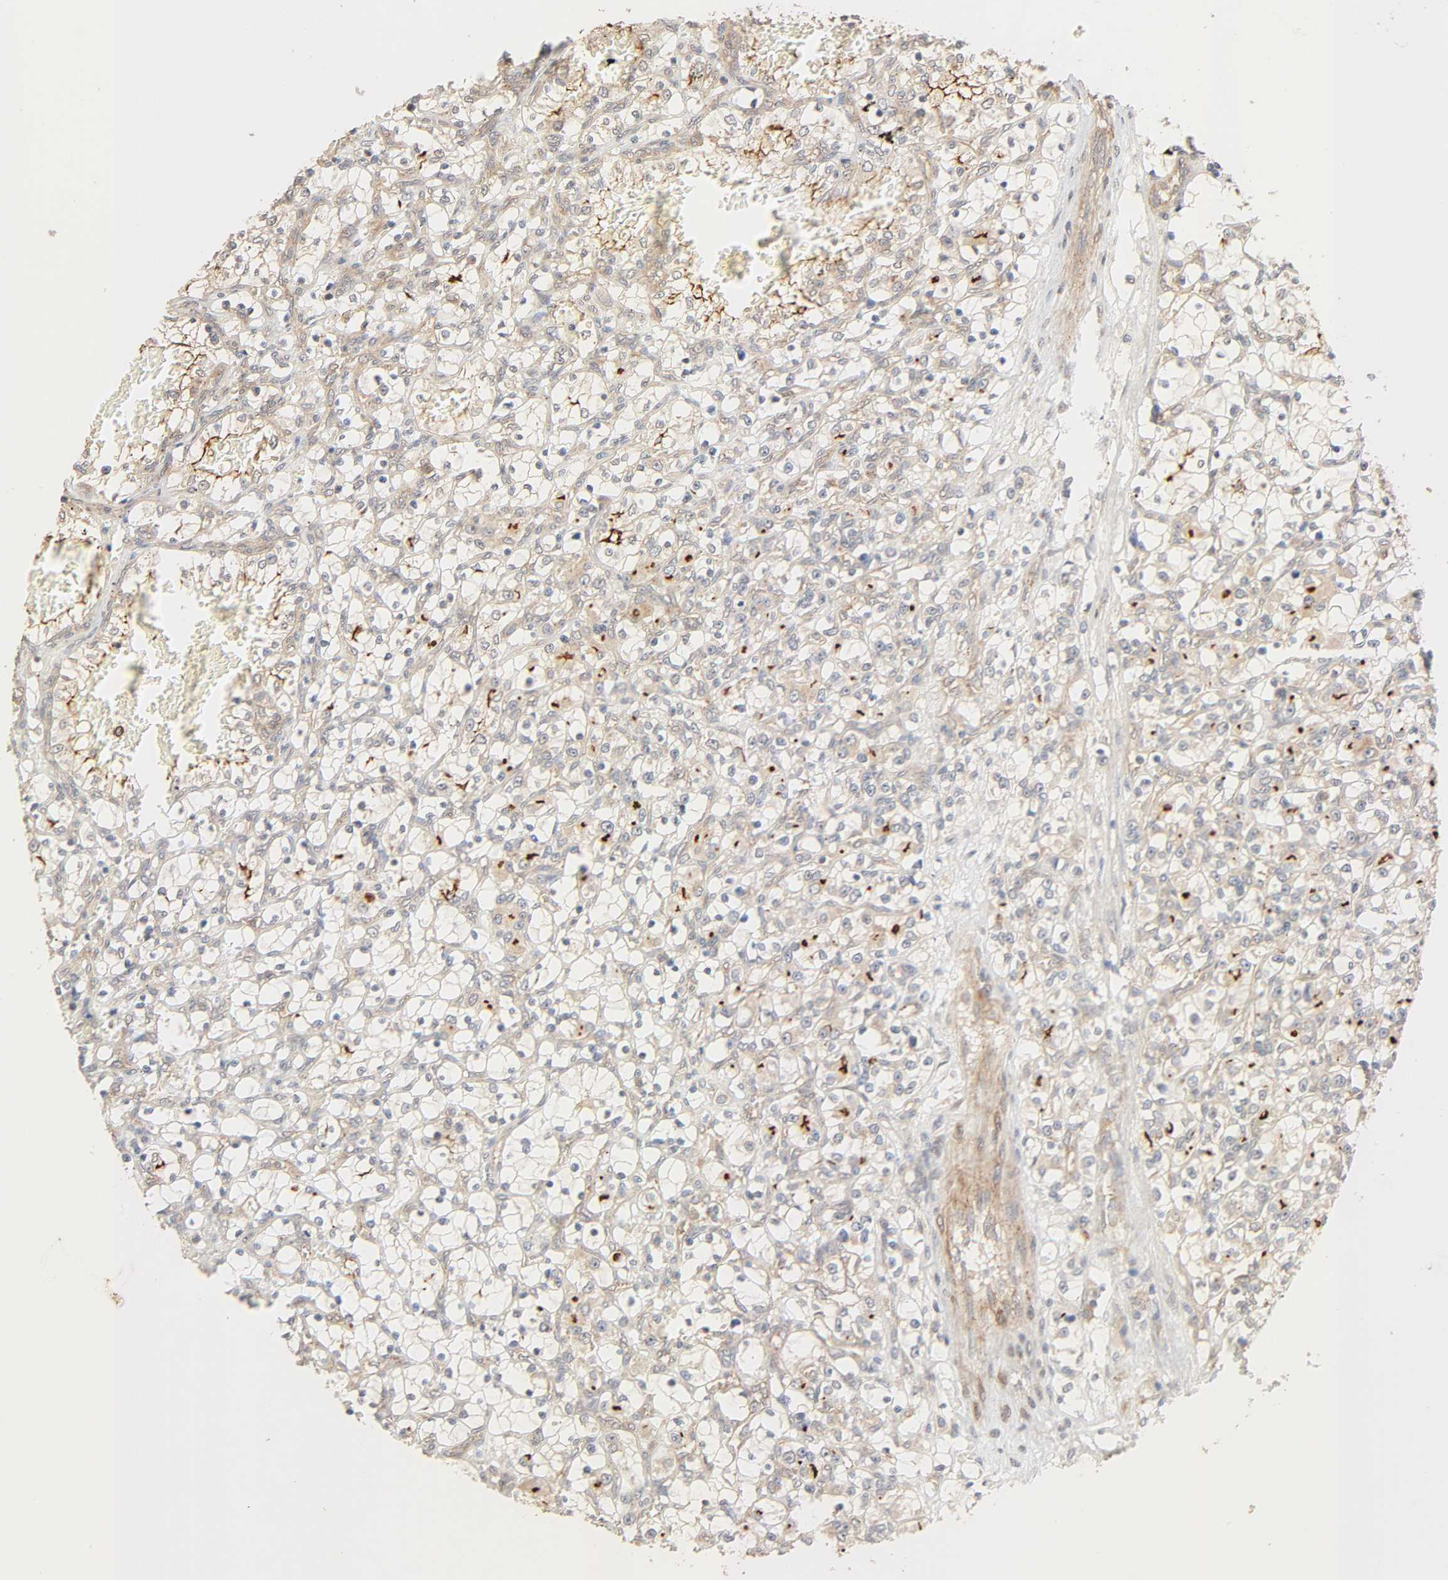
{"staining": {"intensity": "moderate", "quantity": ">75%", "location": "cytoplasmic/membranous"}, "tissue": "renal cancer", "cell_type": "Tumor cells", "image_type": "cancer", "snomed": [{"axis": "morphology", "description": "Adenocarcinoma, NOS"}, {"axis": "topography", "description": "Kidney"}], "caption": "Immunohistochemistry (IHC) histopathology image of neoplastic tissue: renal cancer stained using immunohistochemistry (IHC) shows medium levels of moderate protein expression localized specifically in the cytoplasmic/membranous of tumor cells, appearing as a cytoplasmic/membranous brown color.", "gene": "NEMF", "patient": {"sex": "female", "age": 69}}